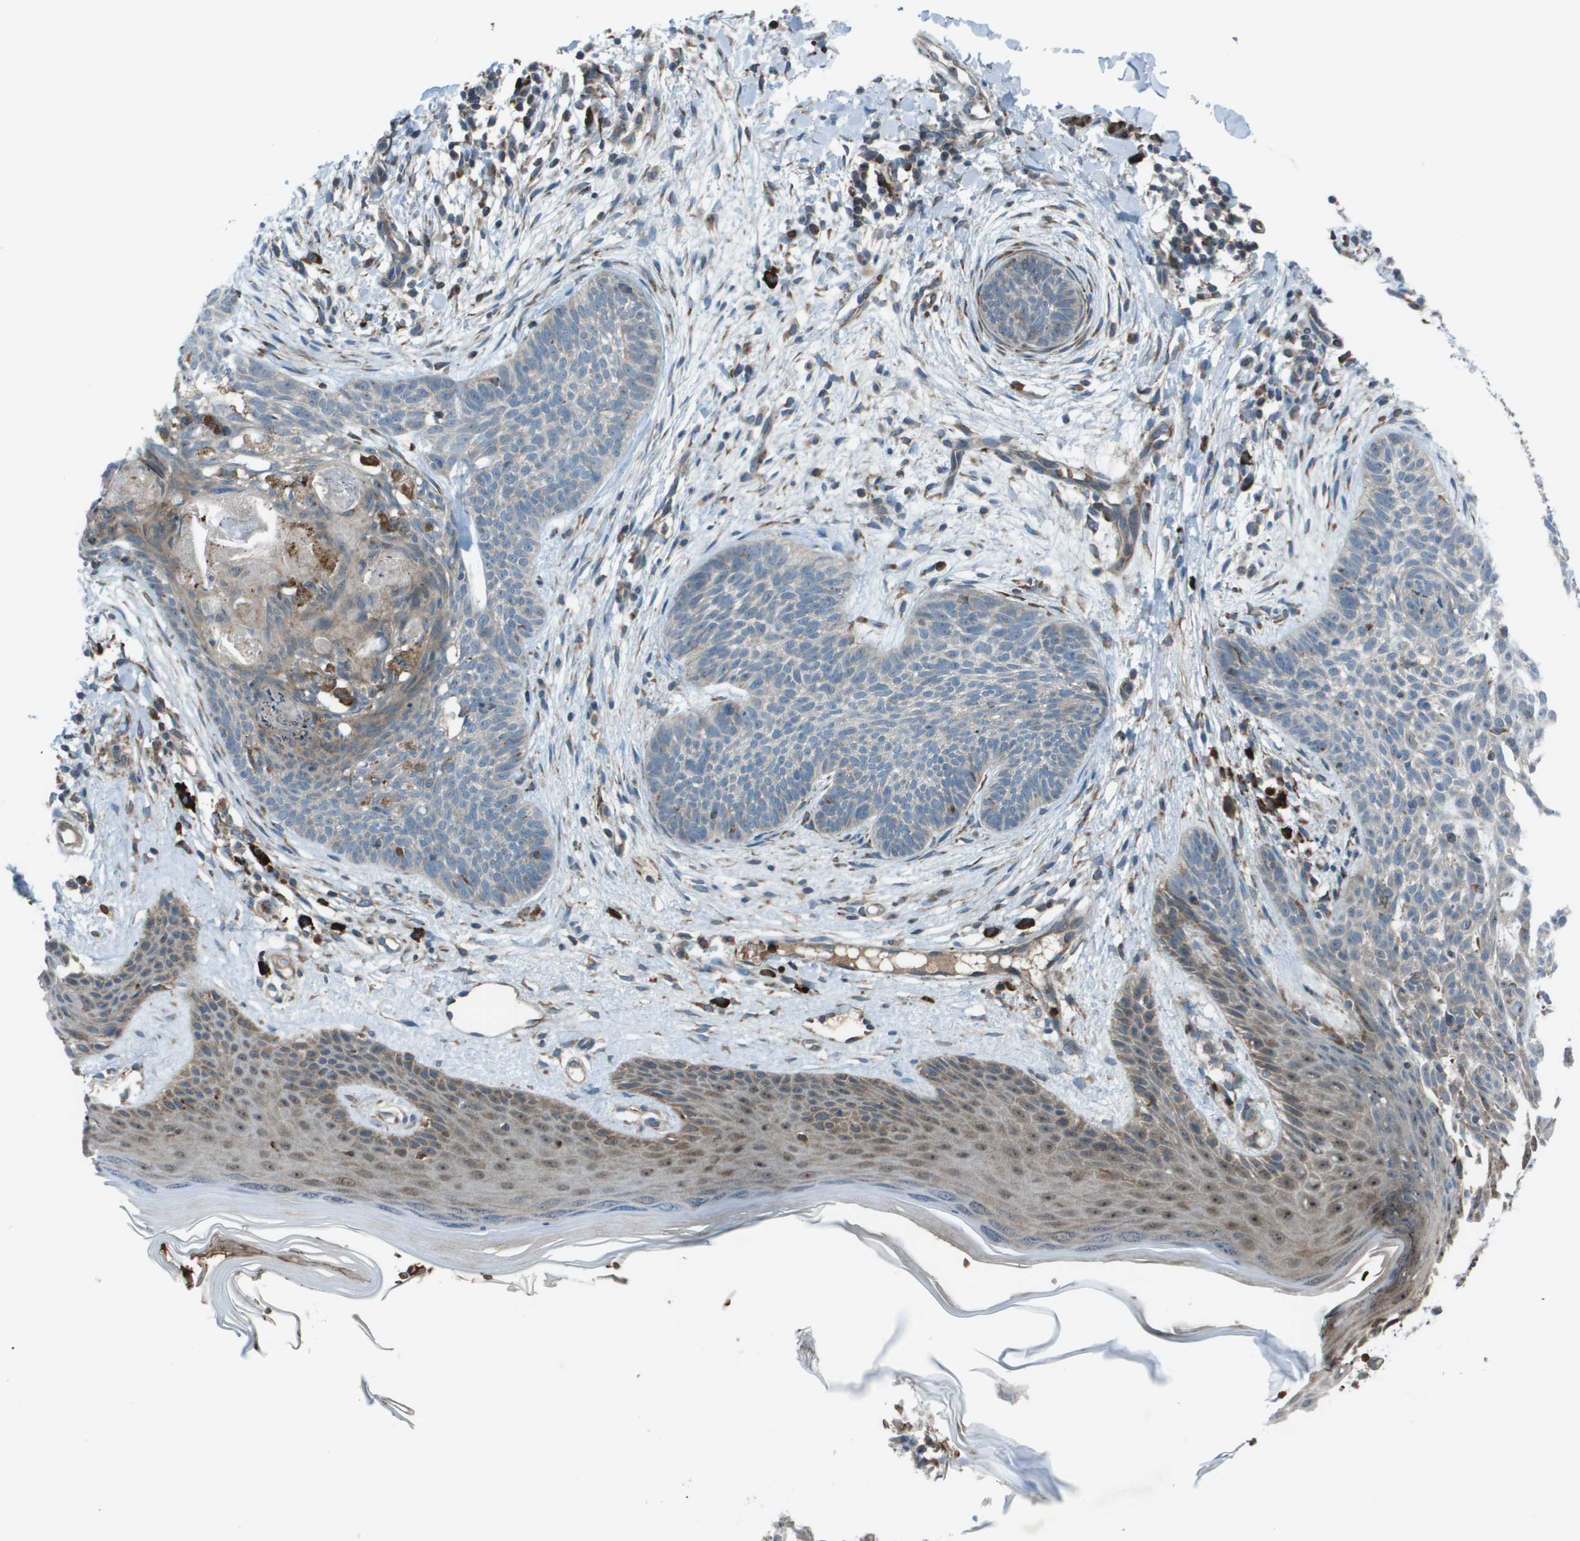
{"staining": {"intensity": "negative", "quantity": "none", "location": "none"}, "tissue": "skin cancer", "cell_type": "Tumor cells", "image_type": "cancer", "snomed": [{"axis": "morphology", "description": "Basal cell carcinoma"}, {"axis": "topography", "description": "Skin"}], "caption": "A photomicrograph of human basal cell carcinoma (skin) is negative for staining in tumor cells. (DAB (3,3'-diaminobenzidine) immunohistochemistry with hematoxylin counter stain).", "gene": "UTS2", "patient": {"sex": "female", "age": 59}}